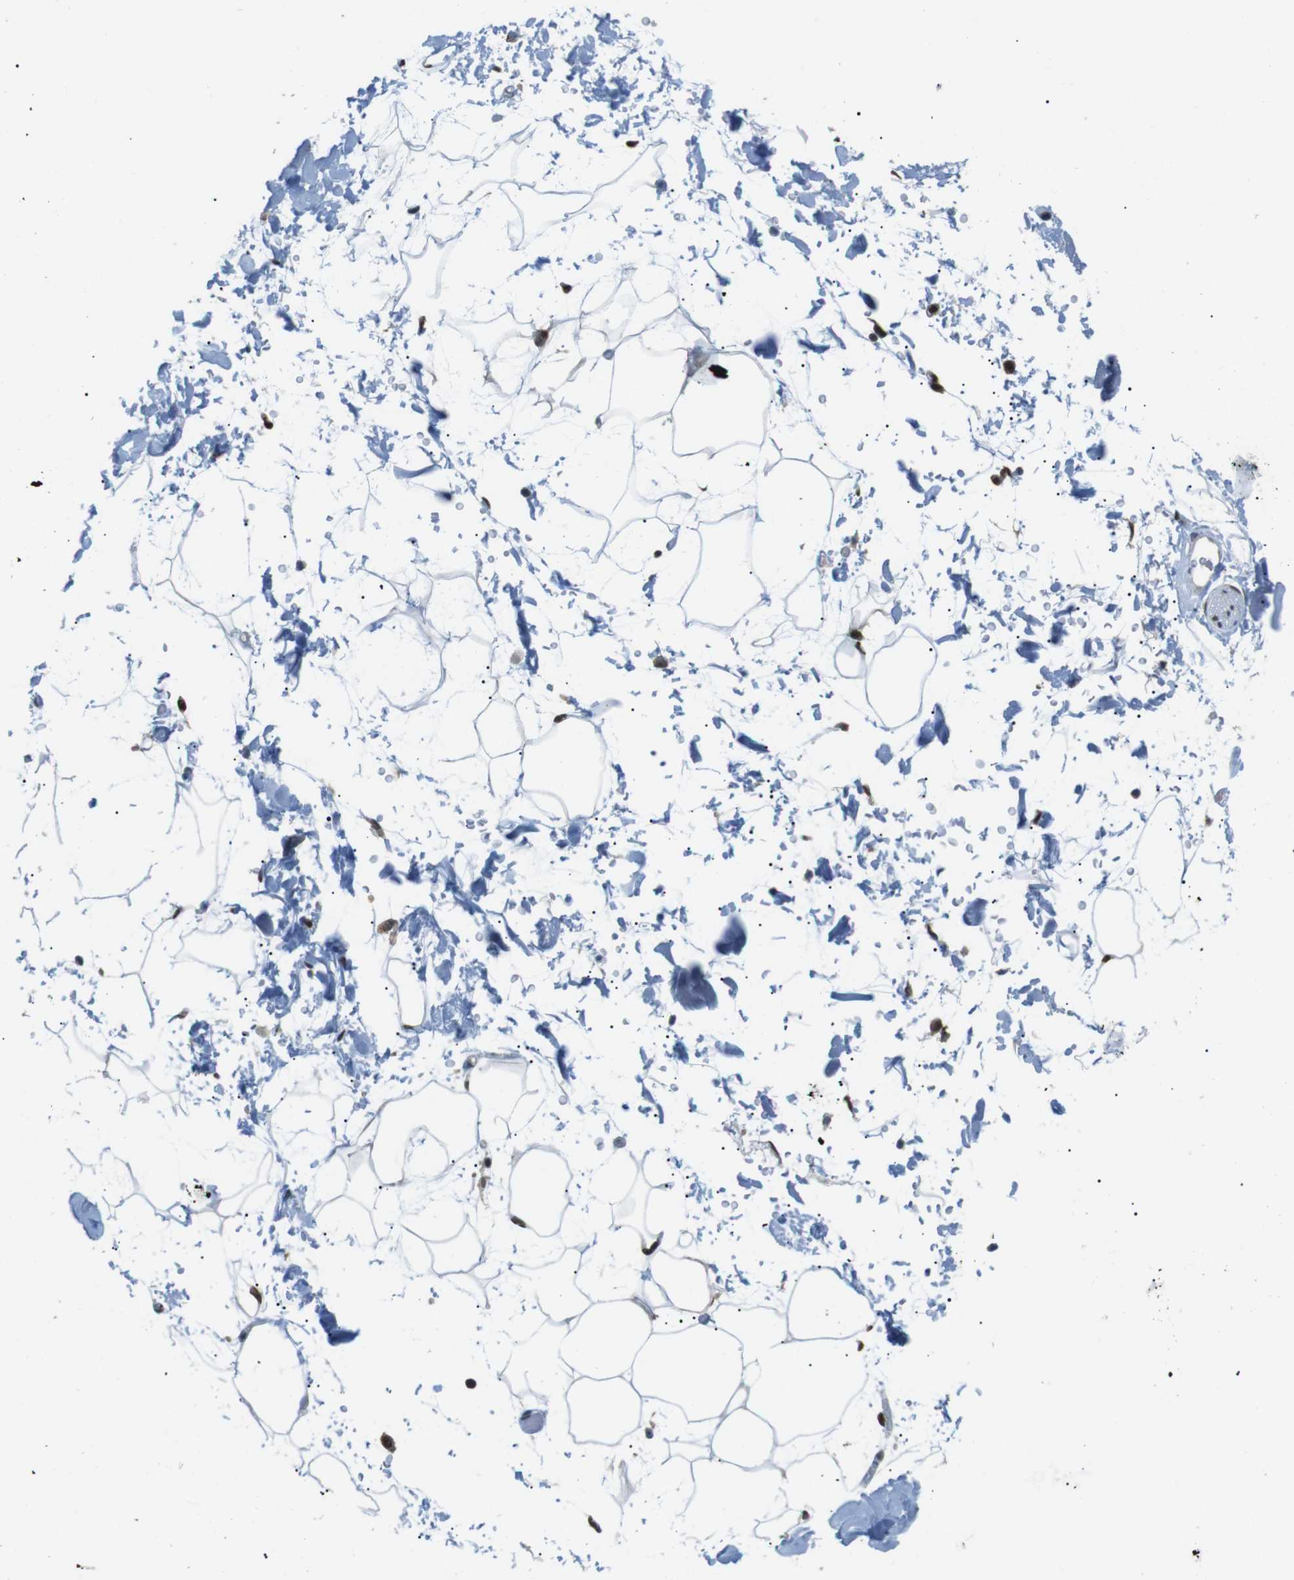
{"staining": {"intensity": "moderate", "quantity": "<25%", "location": "nuclear"}, "tissue": "adipose tissue", "cell_type": "Adipocytes", "image_type": "normal", "snomed": [{"axis": "morphology", "description": "Normal tissue, NOS"}, {"axis": "topography", "description": "Soft tissue"}], "caption": "Protein staining of unremarkable adipose tissue exhibits moderate nuclear staining in approximately <25% of adipocytes.", "gene": "SRPK2", "patient": {"sex": "male", "age": 72}}